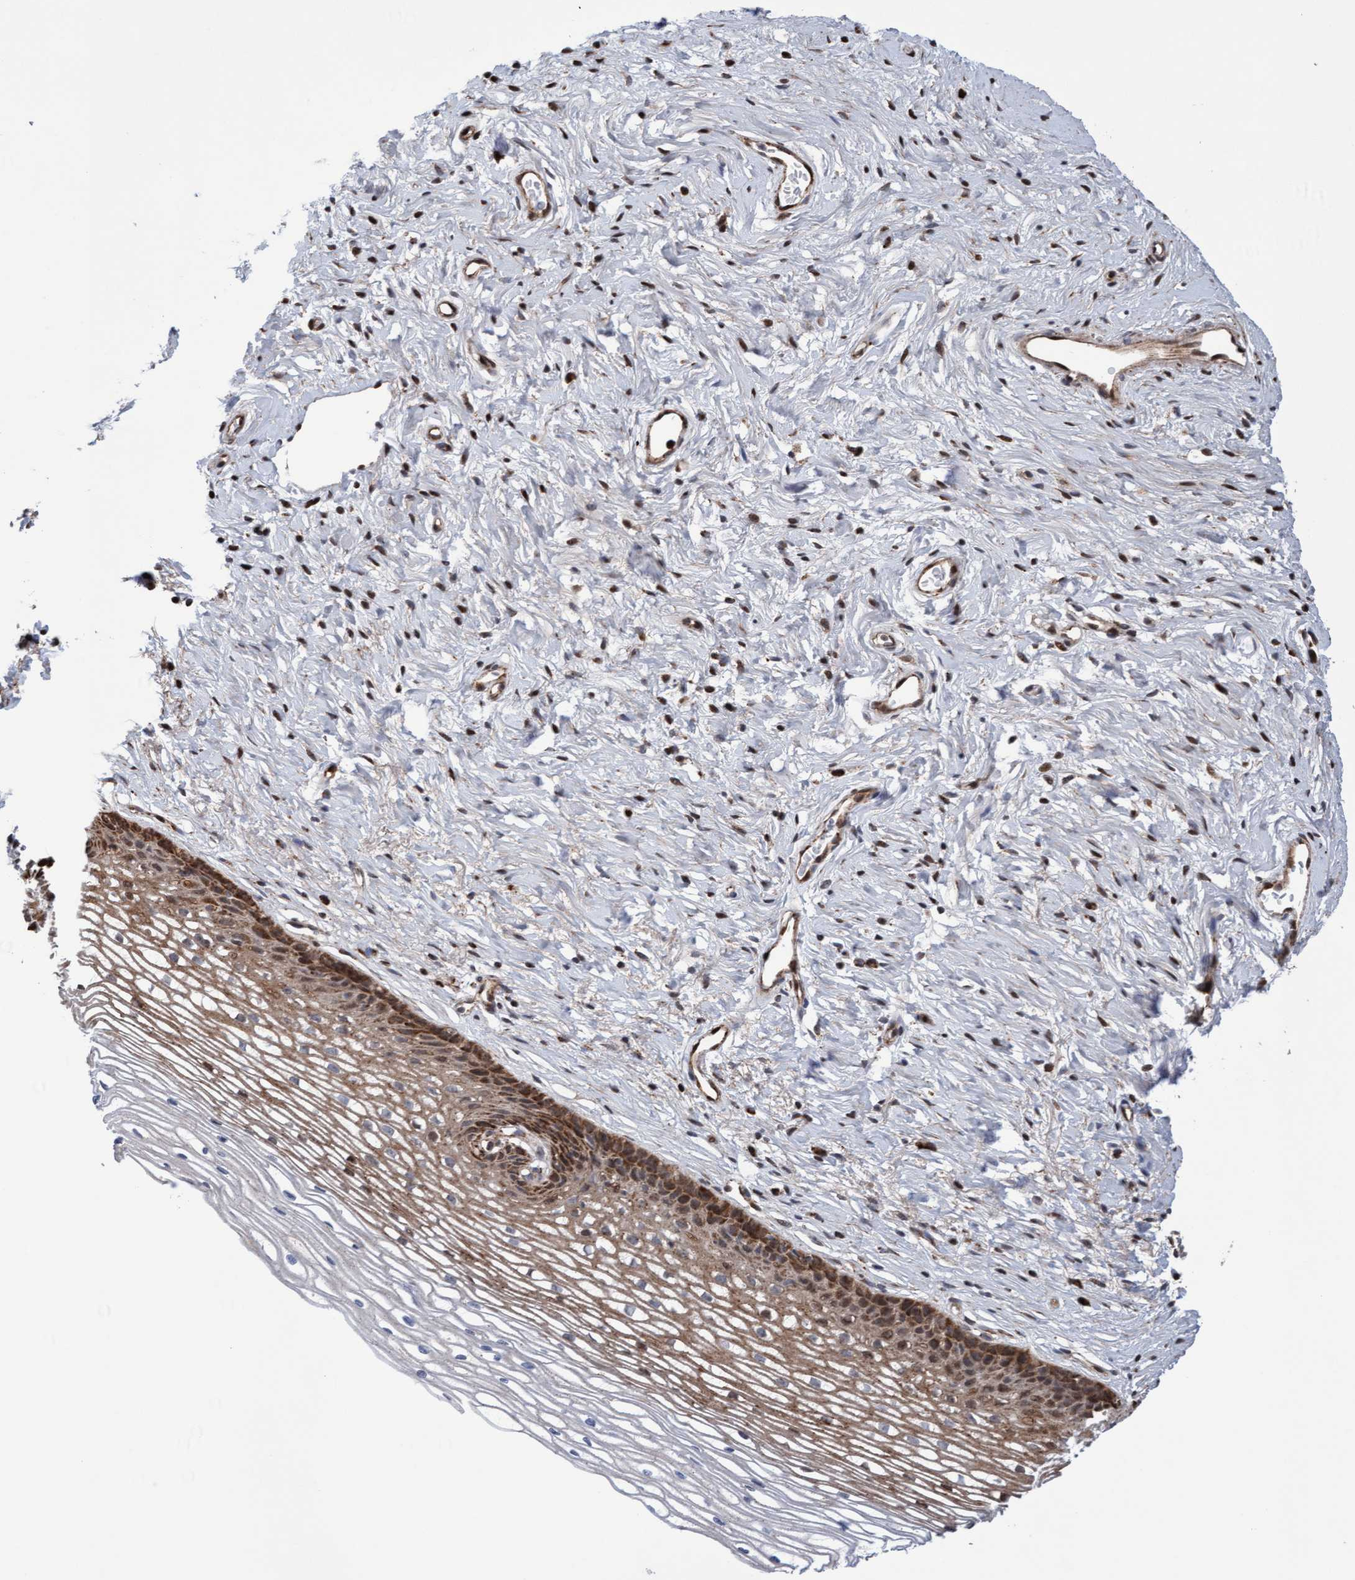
{"staining": {"intensity": "moderate", "quantity": ">75%", "location": "cytoplasmic/membranous"}, "tissue": "cervix", "cell_type": "Glandular cells", "image_type": "normal", "snomed": [{"axis": "morphology", "description": "Normal tissue, NOS"}, {"axis": "topography", "description": "Cervix"}], "caption": "A histopathology image of human cervix stained for a protein shows moderate cytoplasmic/membranous brown staining in glandular cells. (DAB (3,3'-diaminobenzidine) = brown stain, brightfield microscopy at high magnification).", "gene": "PECR", "patient": {"sex": "female", "age": 77}}